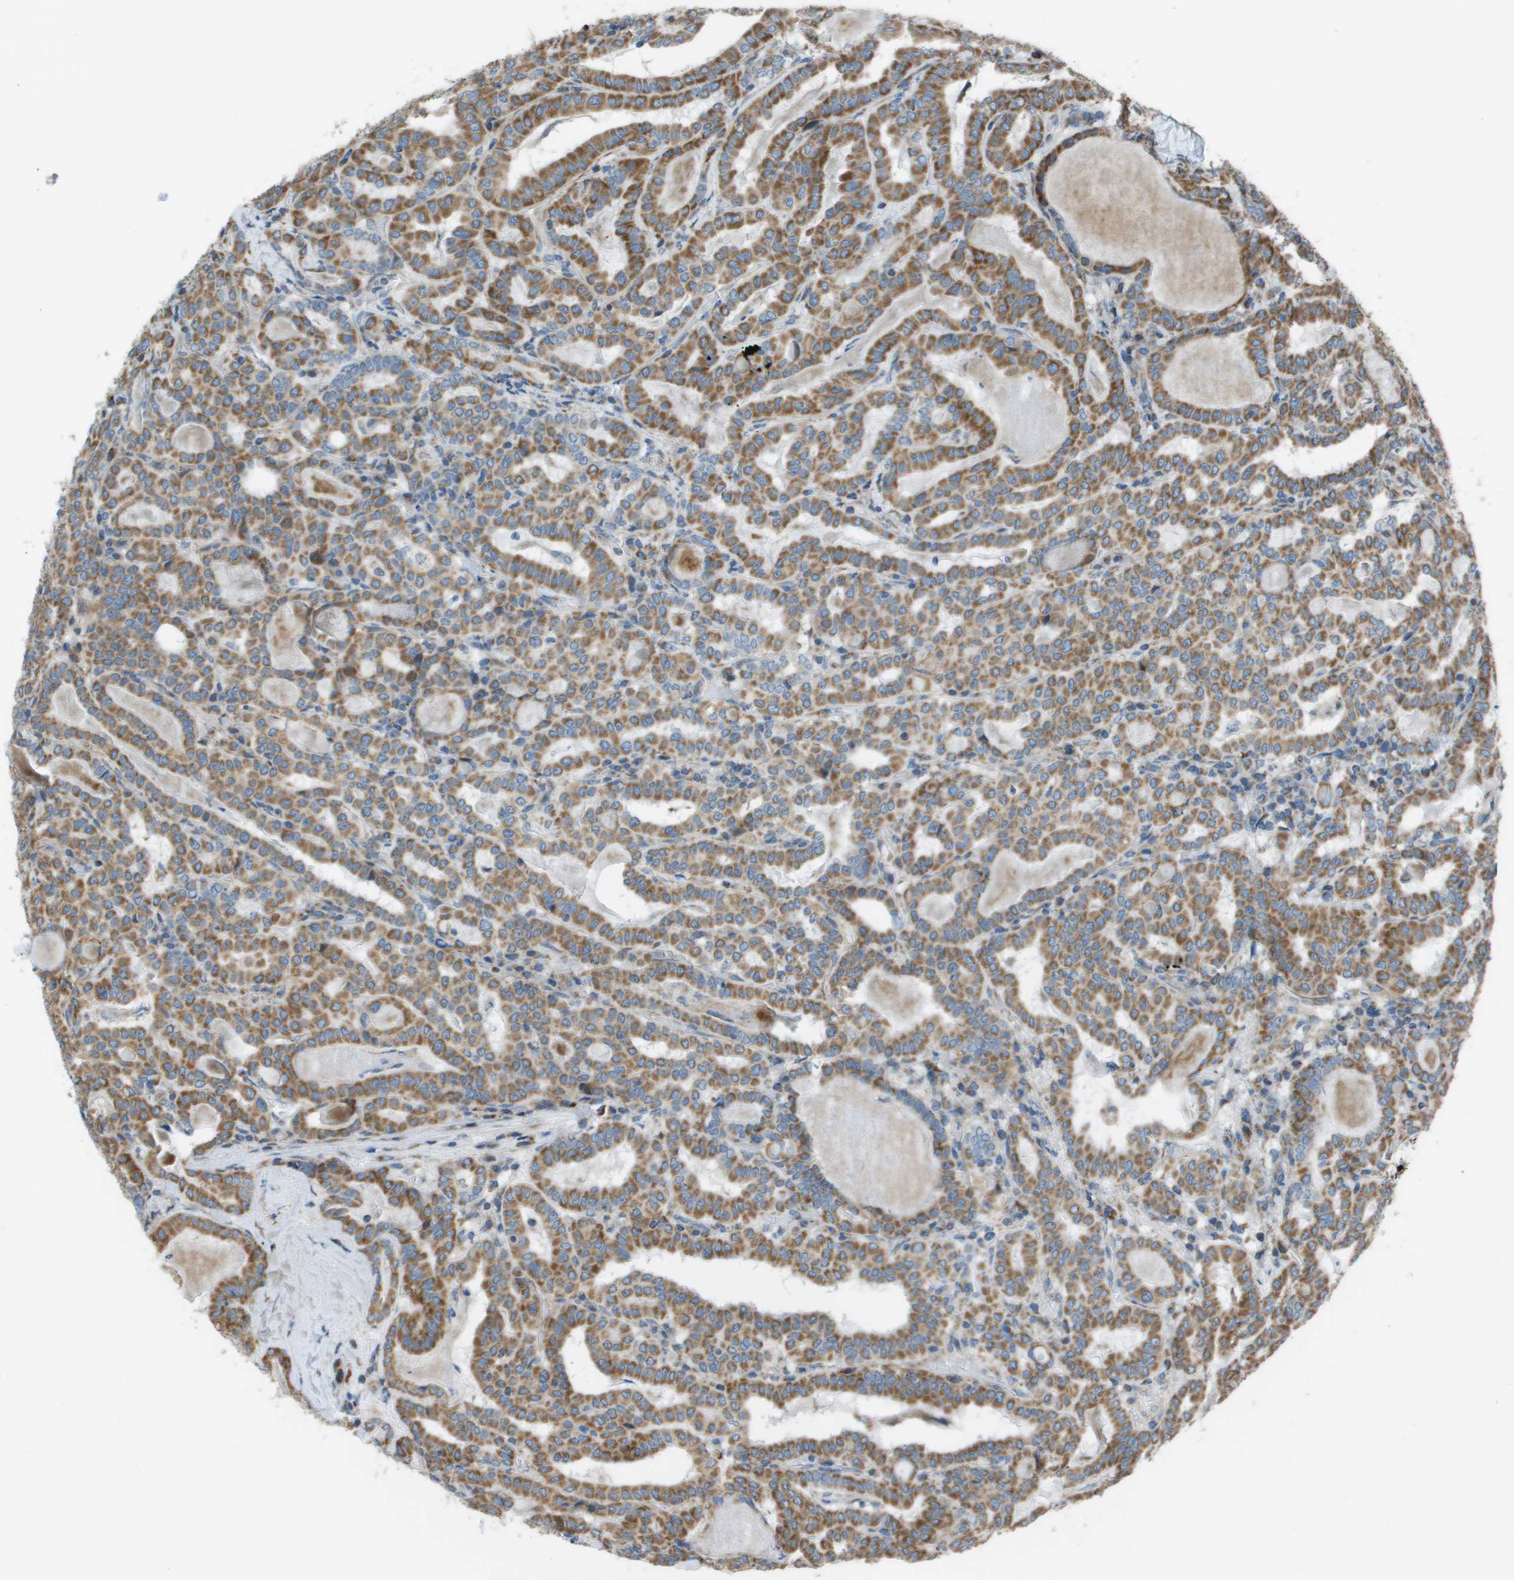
{"staining": {"intensity": "moderate", "quantity": ">75%", "location": "cytoplasmic/membranous"}, "tissue": "thyroid cancer", "cell_type": "Tumor cells", "image_type": "cancer", "snomed": [{"axis": "morphology", "description": "Papillary adenocarcinoma, NOS"}, {"axis": "topography", "description": "Thyroid gland"}], "caption": "A micrograph of thyroid cancer stained for a protein exhibits moderate cytoplasmic/membranous brown staining in tumor cells.", "gene": "MGAT3", "patient": {"sex": "female", "age": 42}}